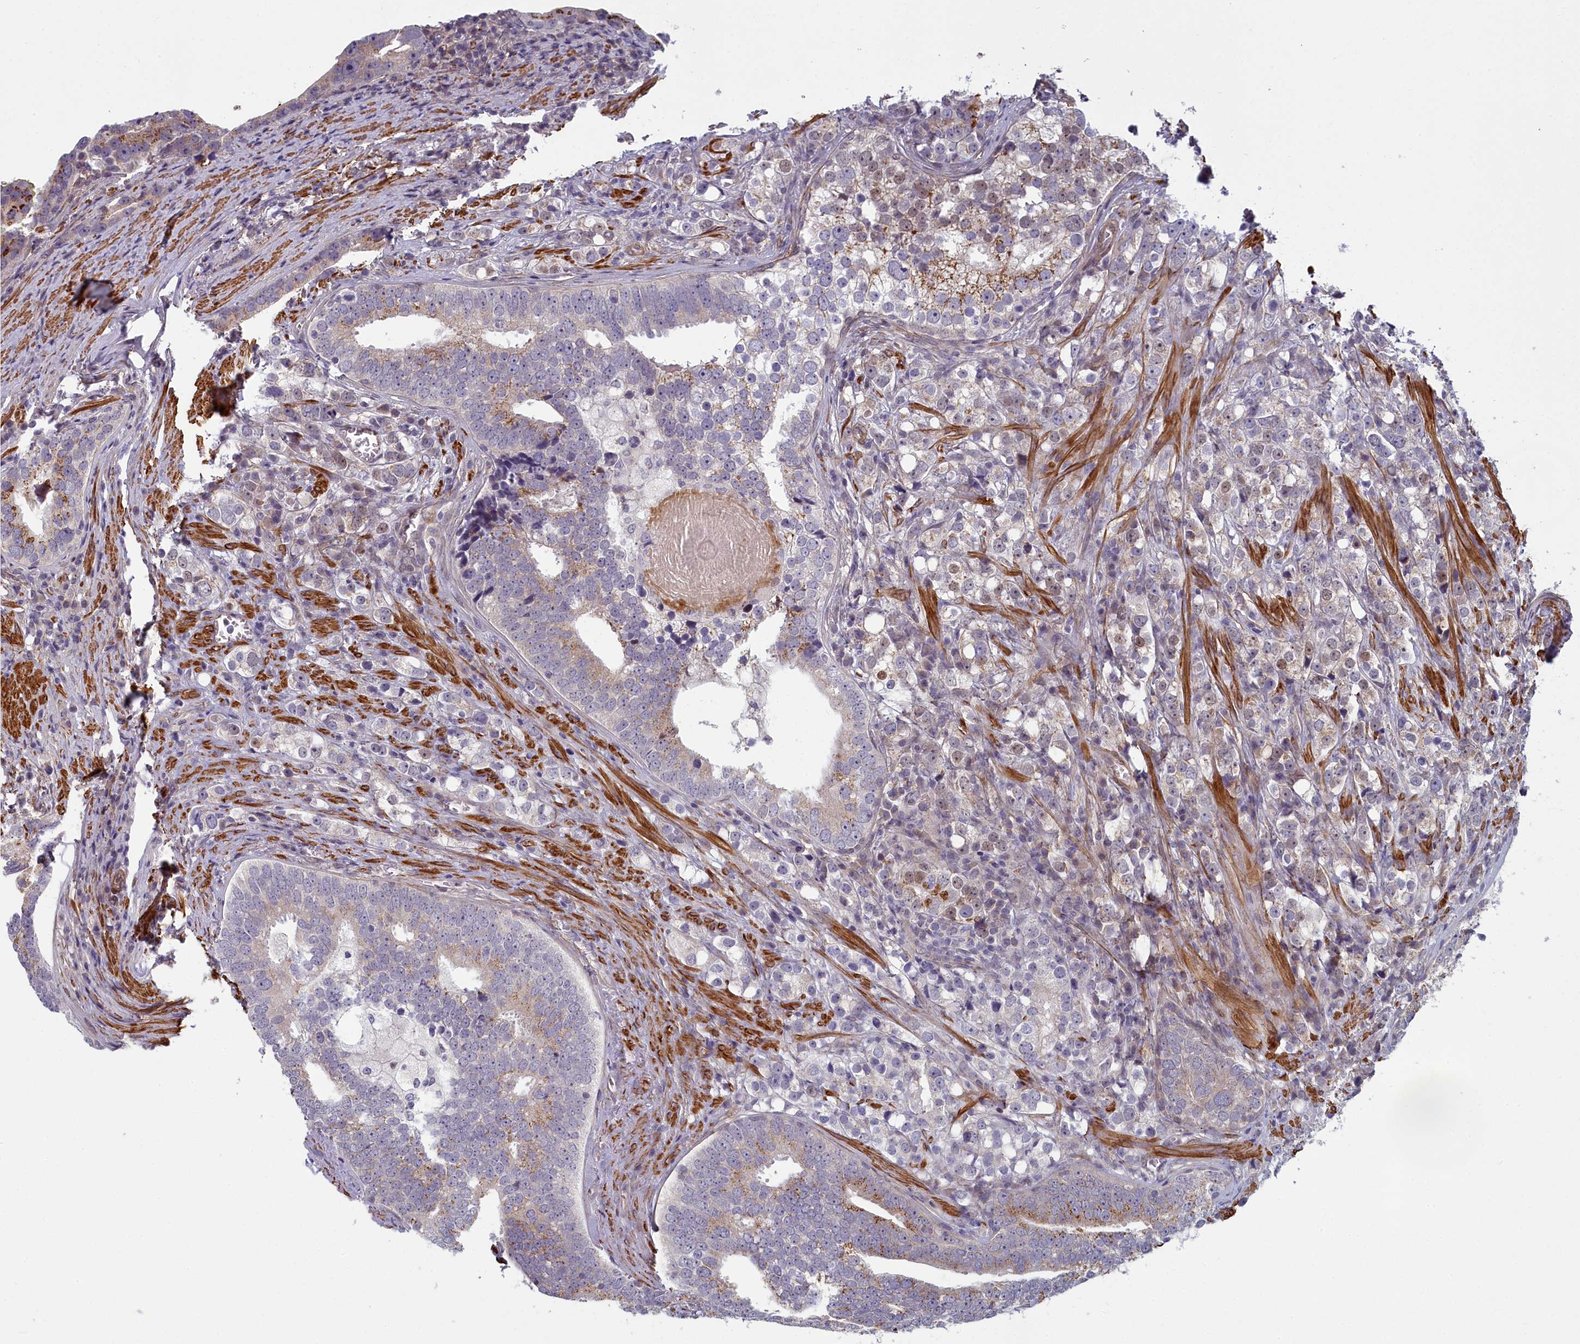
{"staining": {"intensity": "moderate", "quantity": "<25%", "location": "cytoplasmic/membranous,nuclear"}, "tissue": "prostate cancer", "cell_type": "Tumor cells", "image_type": "cancer", "snomed": [{"axis": "morphology", "description": "Adenocarcinoma, High grade"}, {"axis": "topography", "description": "Prostate"}], "caption": "Brown immunohistochemical staining in prostate cancer shows moderate cytoplasmic/membranous and nuclear expression in approximately <25% of tumor cells. Using DAB (brown) and hematoxylin (blue) stains, captured at high magnification using brightfield microscopy.", "gene": "ZNF626", "patient": {"sex": "male", "age": 71}}